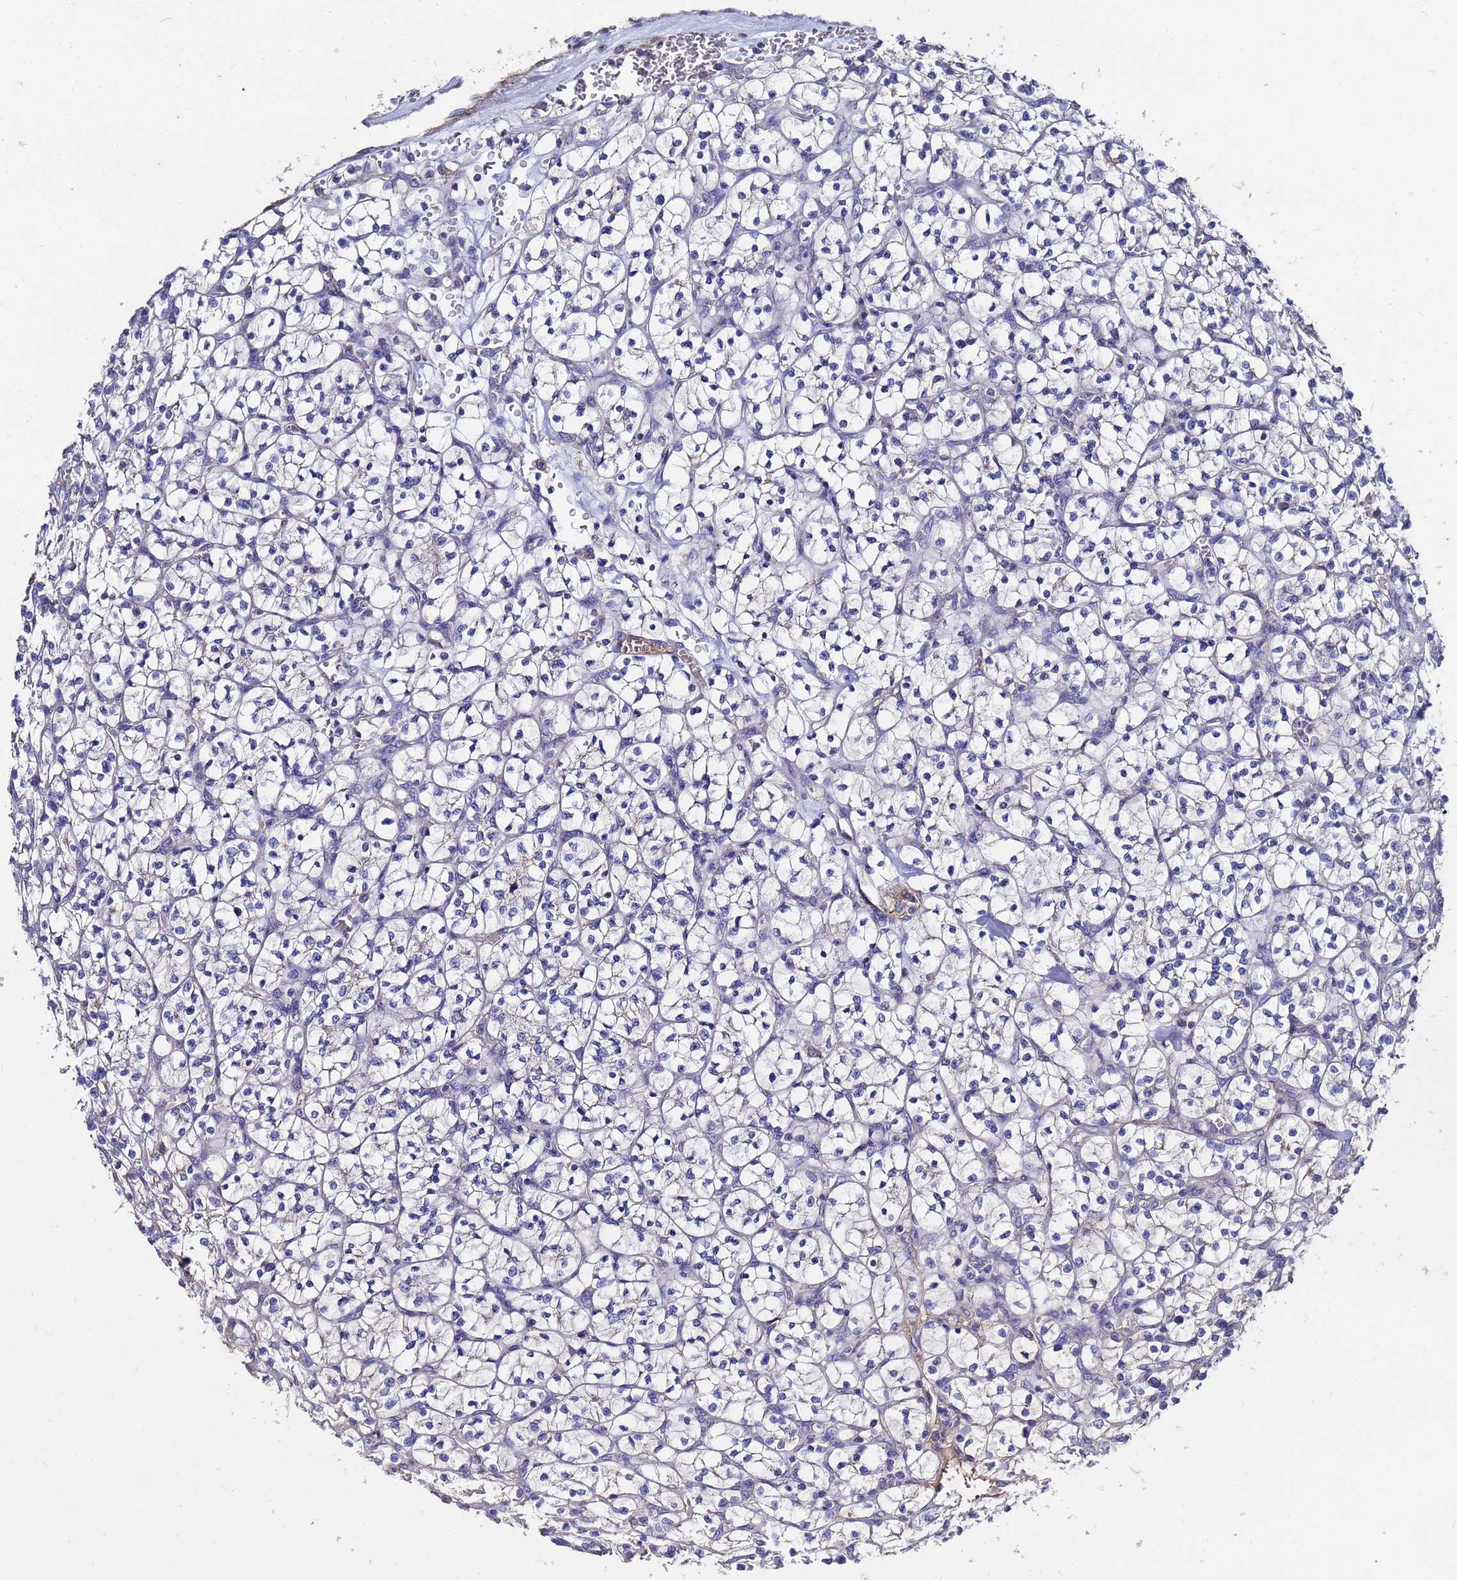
{"staining": {"intensity": "negative", "quantity": "none", "location": "none"}, "tissue": "renal cancer", "cell_type": "Tumor cells", "image_type": "cancer", "snomed": [{"axis": "morphology", "description": "Adenocarcinoma, NOS"}, {"axis": "topography", "description": "Kidney"}], "caption": "Renal cancer was stained to show a protein in brown. There is no significant positivity in tumor cells.", "gene": "TCP10L", "patient": {"sex": "female", "age": 64}}